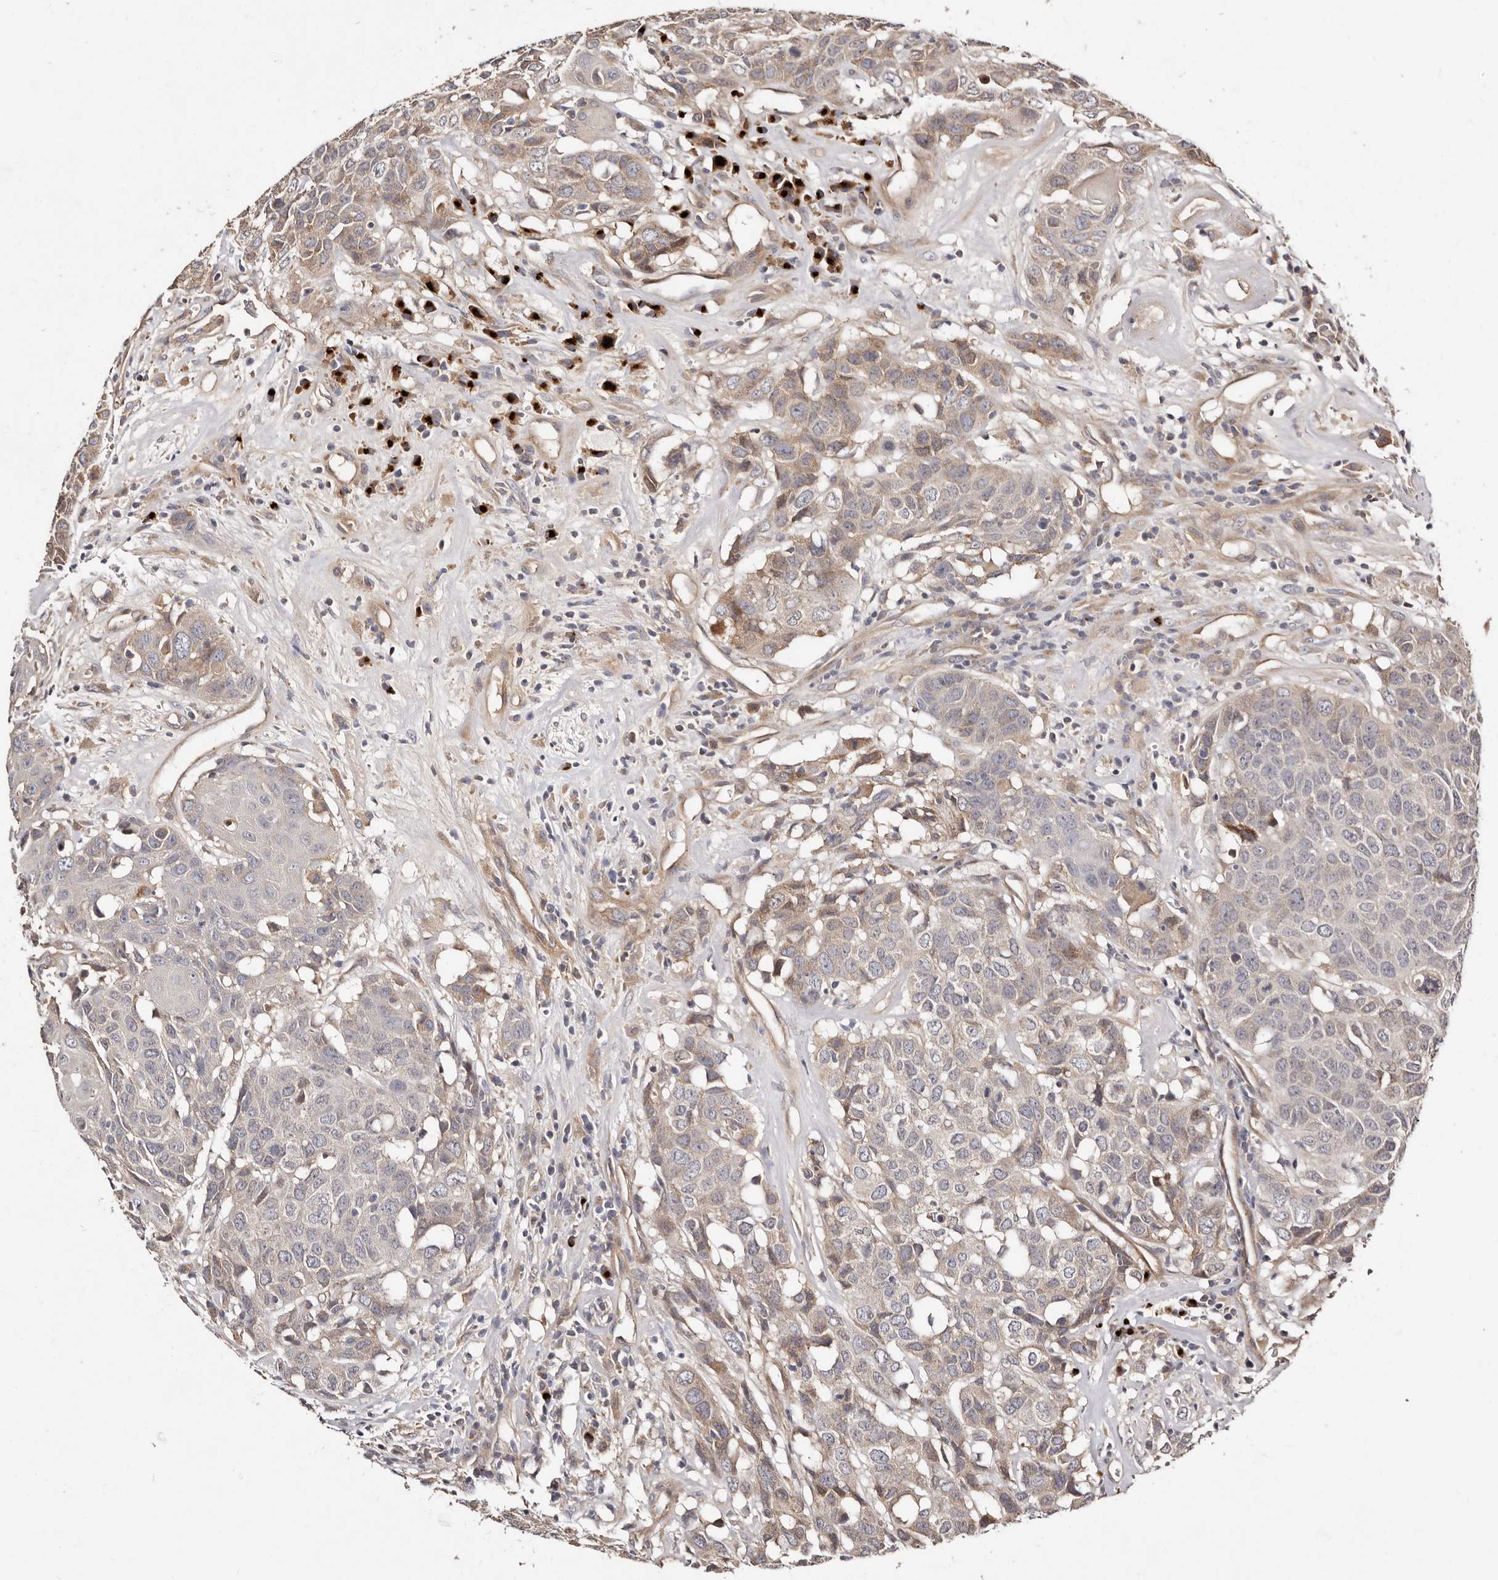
{"staining": {"intensity": "weak", "quantity": "<25%", "location": "cytoplasmic/membranous"}, "tissue": "head and neck cancer", "cell_type": "Tumor cells", "image_type": "cancer", "snomed": [{"axis": "morphology", "description": "Squamous cell carcinoma, NOS"}, {"axis": "topography", "description": "Head-Neck"}], "caption": "The immunohistochemistry photomicrograph has no significant expression in tumor cells of head and neck cancer (squamous cell carcinoma) tissue.", "gene": "DACT2", "patient": {"sex": "male", "age": 66}}